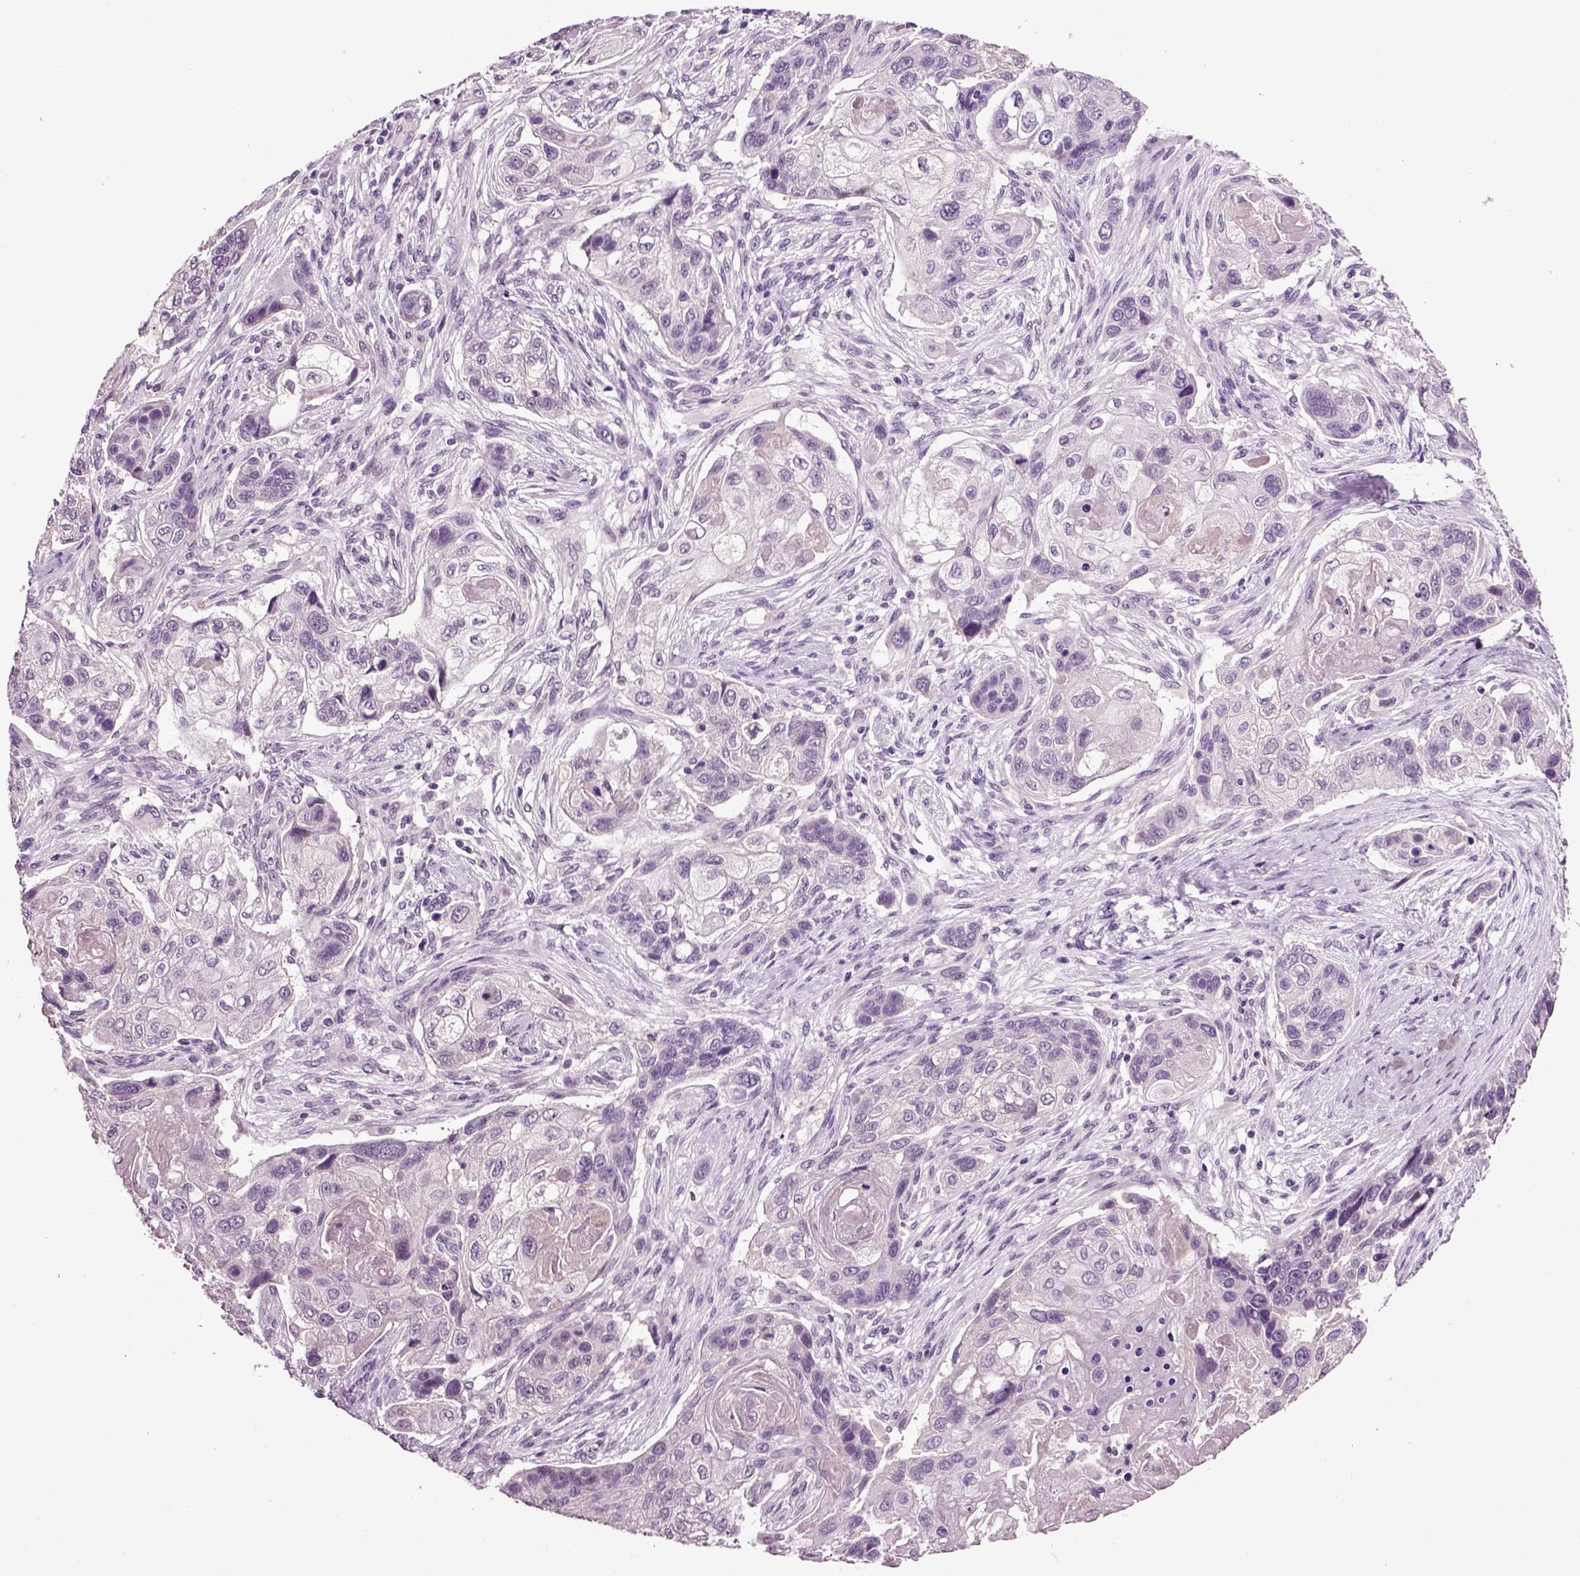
{"staining": {"intensity": "negative", "quantity": "none", "location": "none"}, "tissue": "lung cancer", "cell_type": "Tumor cells", "image_type": "cancer", "snomed": [{"axis": "morphology", "description": "Normal tissue, NOS"}, {"axis": "morphology", "description": "Squamous cell carcinoma, NOS"}, {"axis": "topography", "description": "Bronchus"}, {"axis": "topography", "description": "Lung"}], "caption": "Image shows no significant protein expression in tumor cells of lung squamous cell carcinoma.", "gene": "CRHR1", "patient": {"sex": "male", "age": 69}}